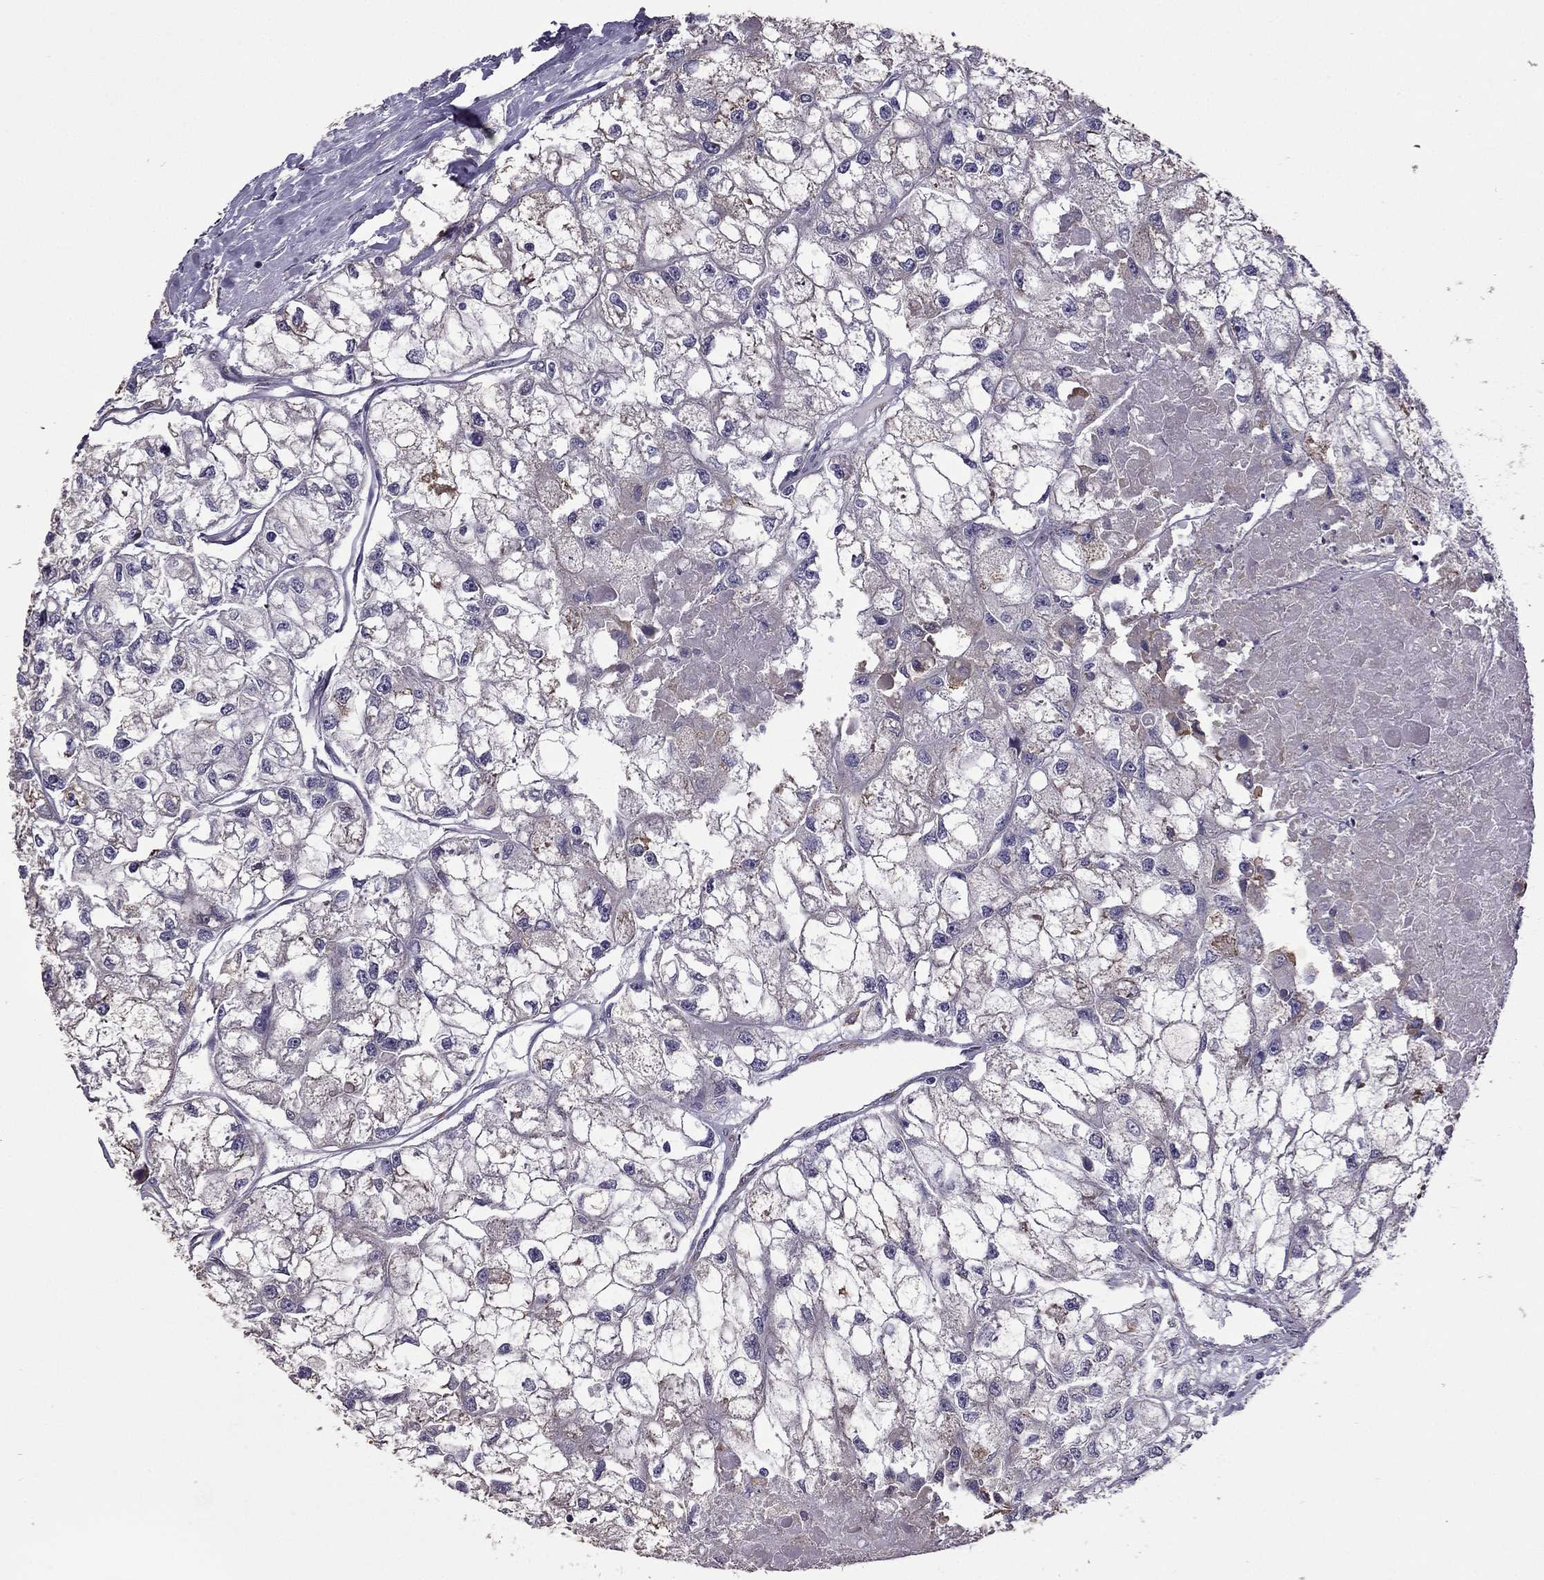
{"staining": {"intensity": "negative", "quantity": "none", "location": "none"}, "tissue": "renal cancer", "cell_type": "Tumor cells", "image_type": "cancer", "snomed": [{"axis": "morphology", "description": "Adenocarcinoma, NOS"}, {"axis": "topography", "description": "Kidney"}], "caption": "An immunohistochemistry histopathology image of renal cancer (adenocarcinoma) is shown. There is no staining in tumor cells of renal cancer (adenocarcinoma). (Stains: DAB (3,3'-diaminobenzidine) IHC with hematoxylin counter stain, Microscopy: brightfield microscopy at high magnification).", "gene": "CDH9", "patient": {"sex": "male", "age": 56}}